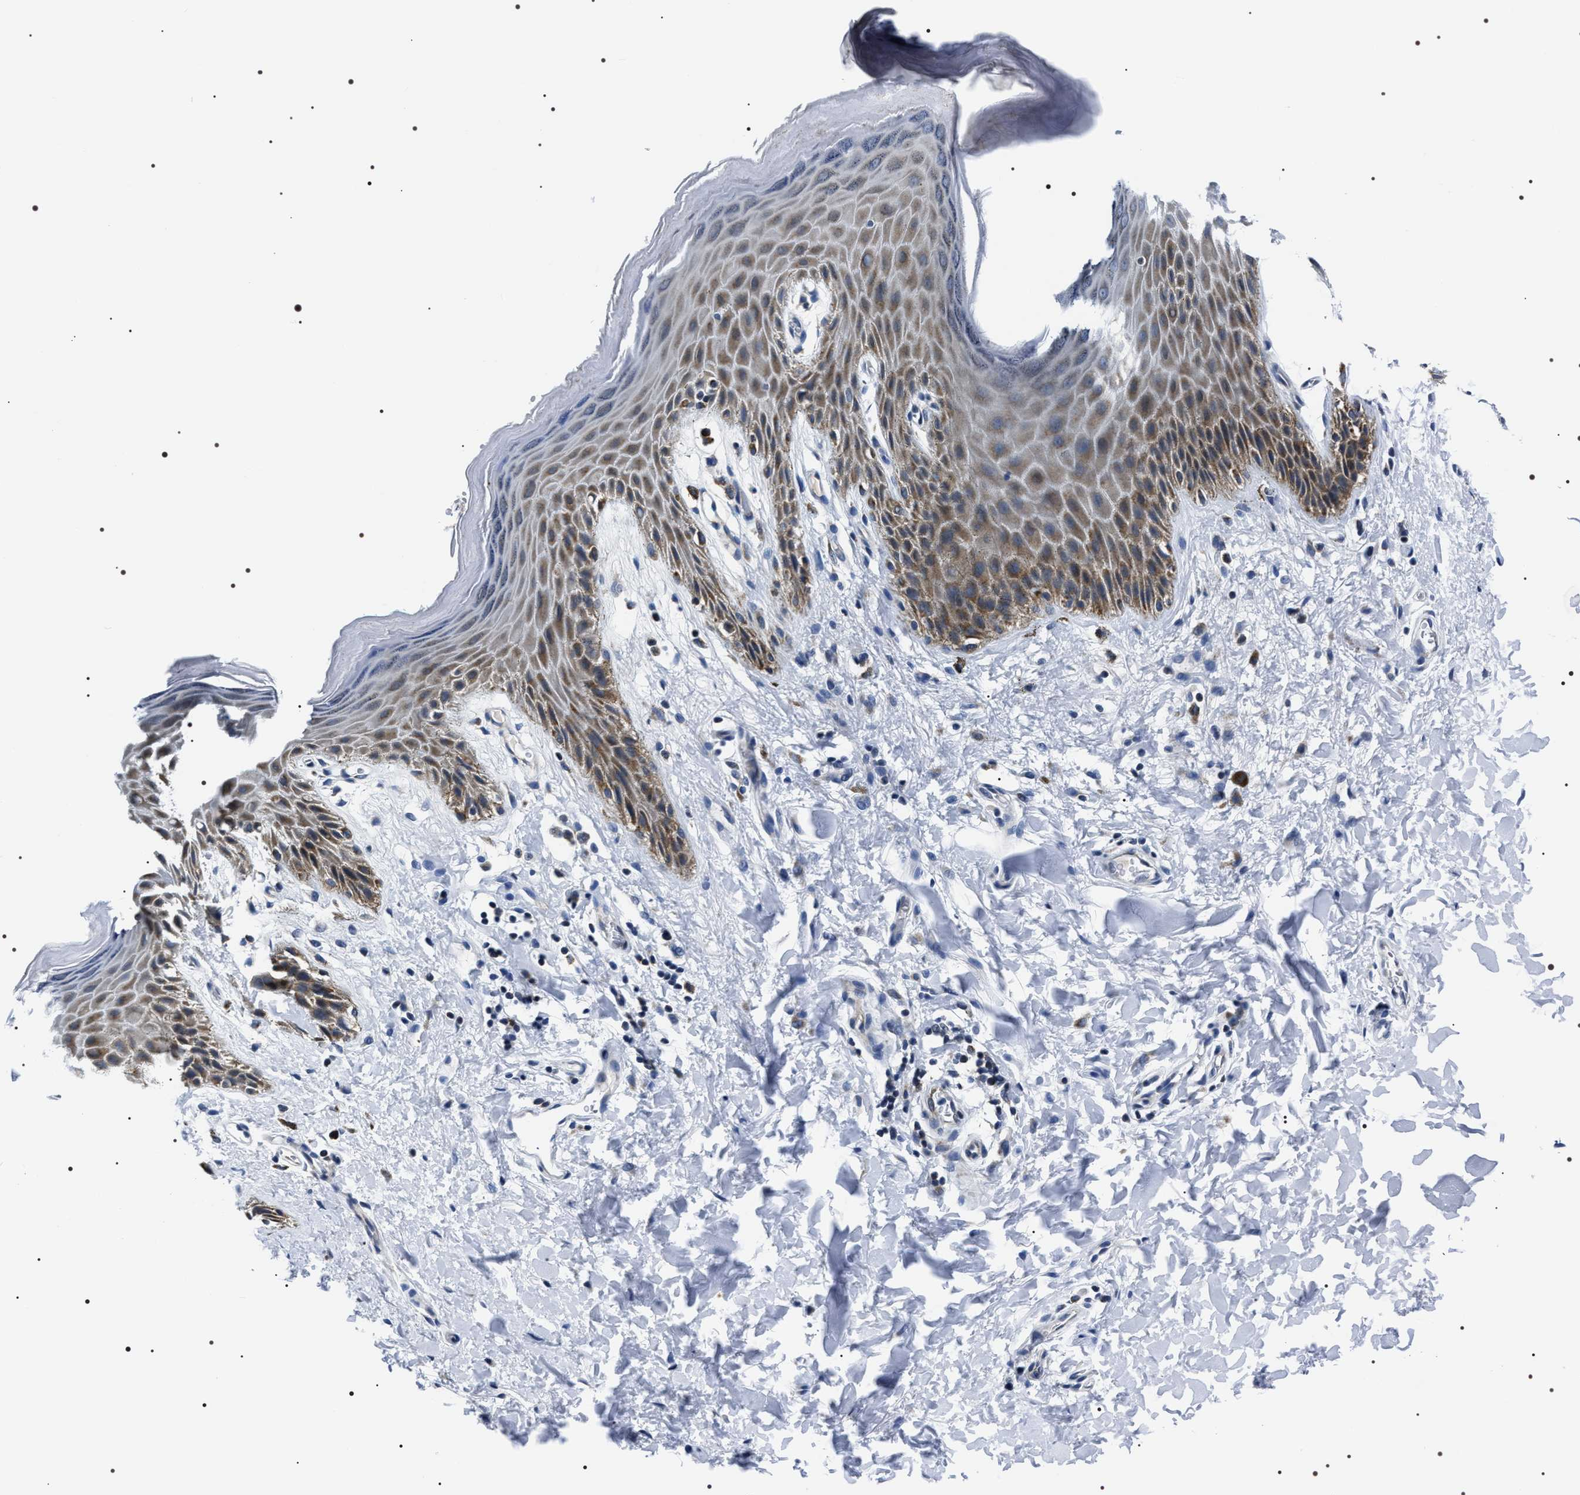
{"staining": {"intensity": "moderate", "quantity": "25%-75%", "location": "cytoplasmic/membranous"}, "tissue": "skin", "cell_type": "Epidermal cells", "image_type": "normal", "snomed": [{"axis": "morphology", "description": "Normal tissue, NOS"}, {"axis": "topography", "description": "Anal"}], "caption": "The micrograph reveals a brown stain indicating the presence of a protein in the cytoplasmic/membranous of epidermal cells in skin.", "gene": "NTMT1", "patient": {"sex": "male", "age": 44}}